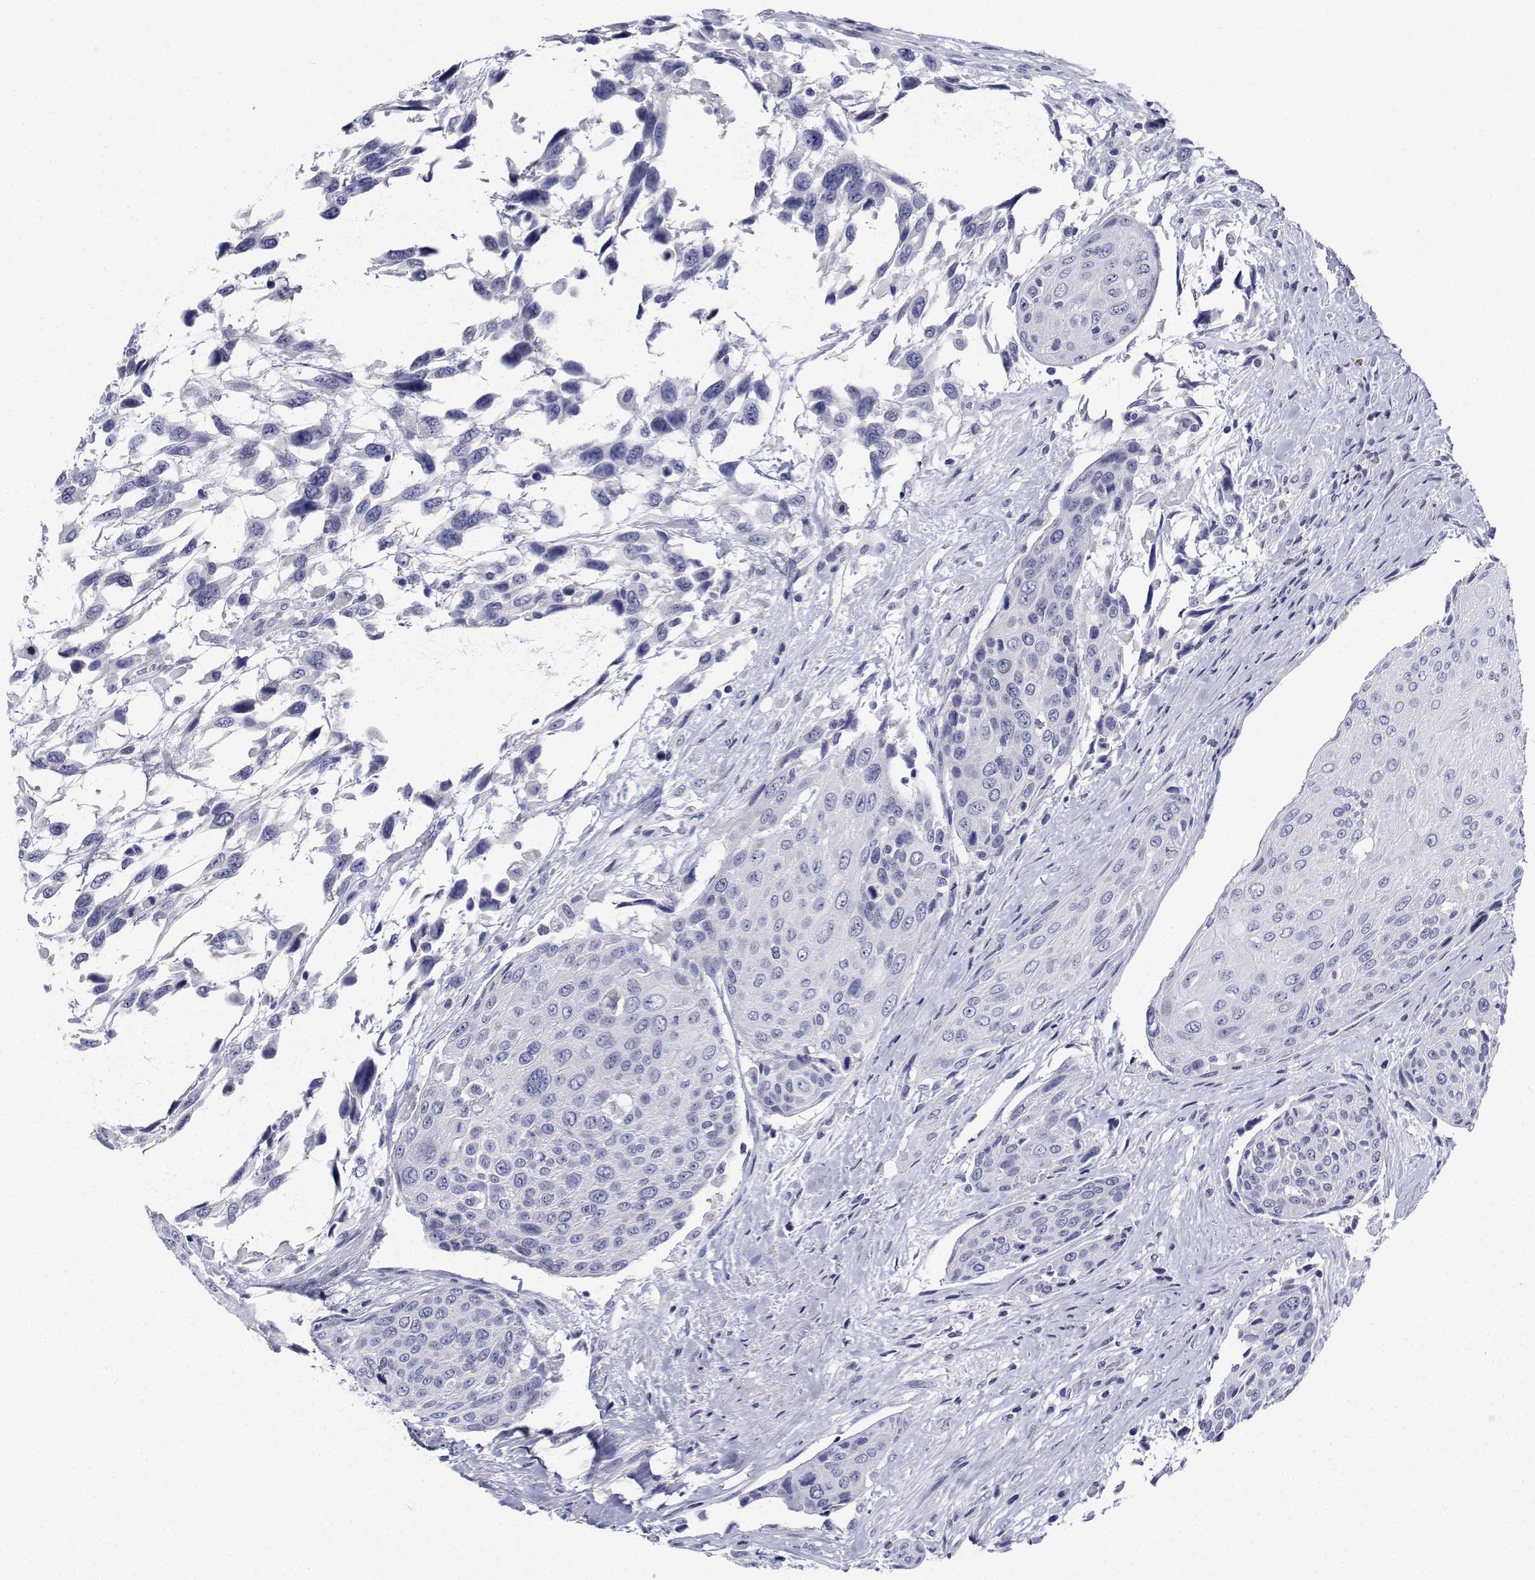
{"staining": {"intensity": "negative", "quantity": "none", "location": "none"}, "tissue": "urothelial cancer", "cell_type": "Tumor cells", "image_type": "cancer", "snomed": [{"axis": "morphology", "description": "Urothelial carcinoma, High grade"}, {"axis": "topography", "description": "Urinary bladder"}], "caption": "Urothelial carcinoma (high-grade) was stained to show a protein in brown. There is no significant positivity in tumor cells.", "gene": "PLXNA4", "patient": {"sex": "female", "age": 70}}